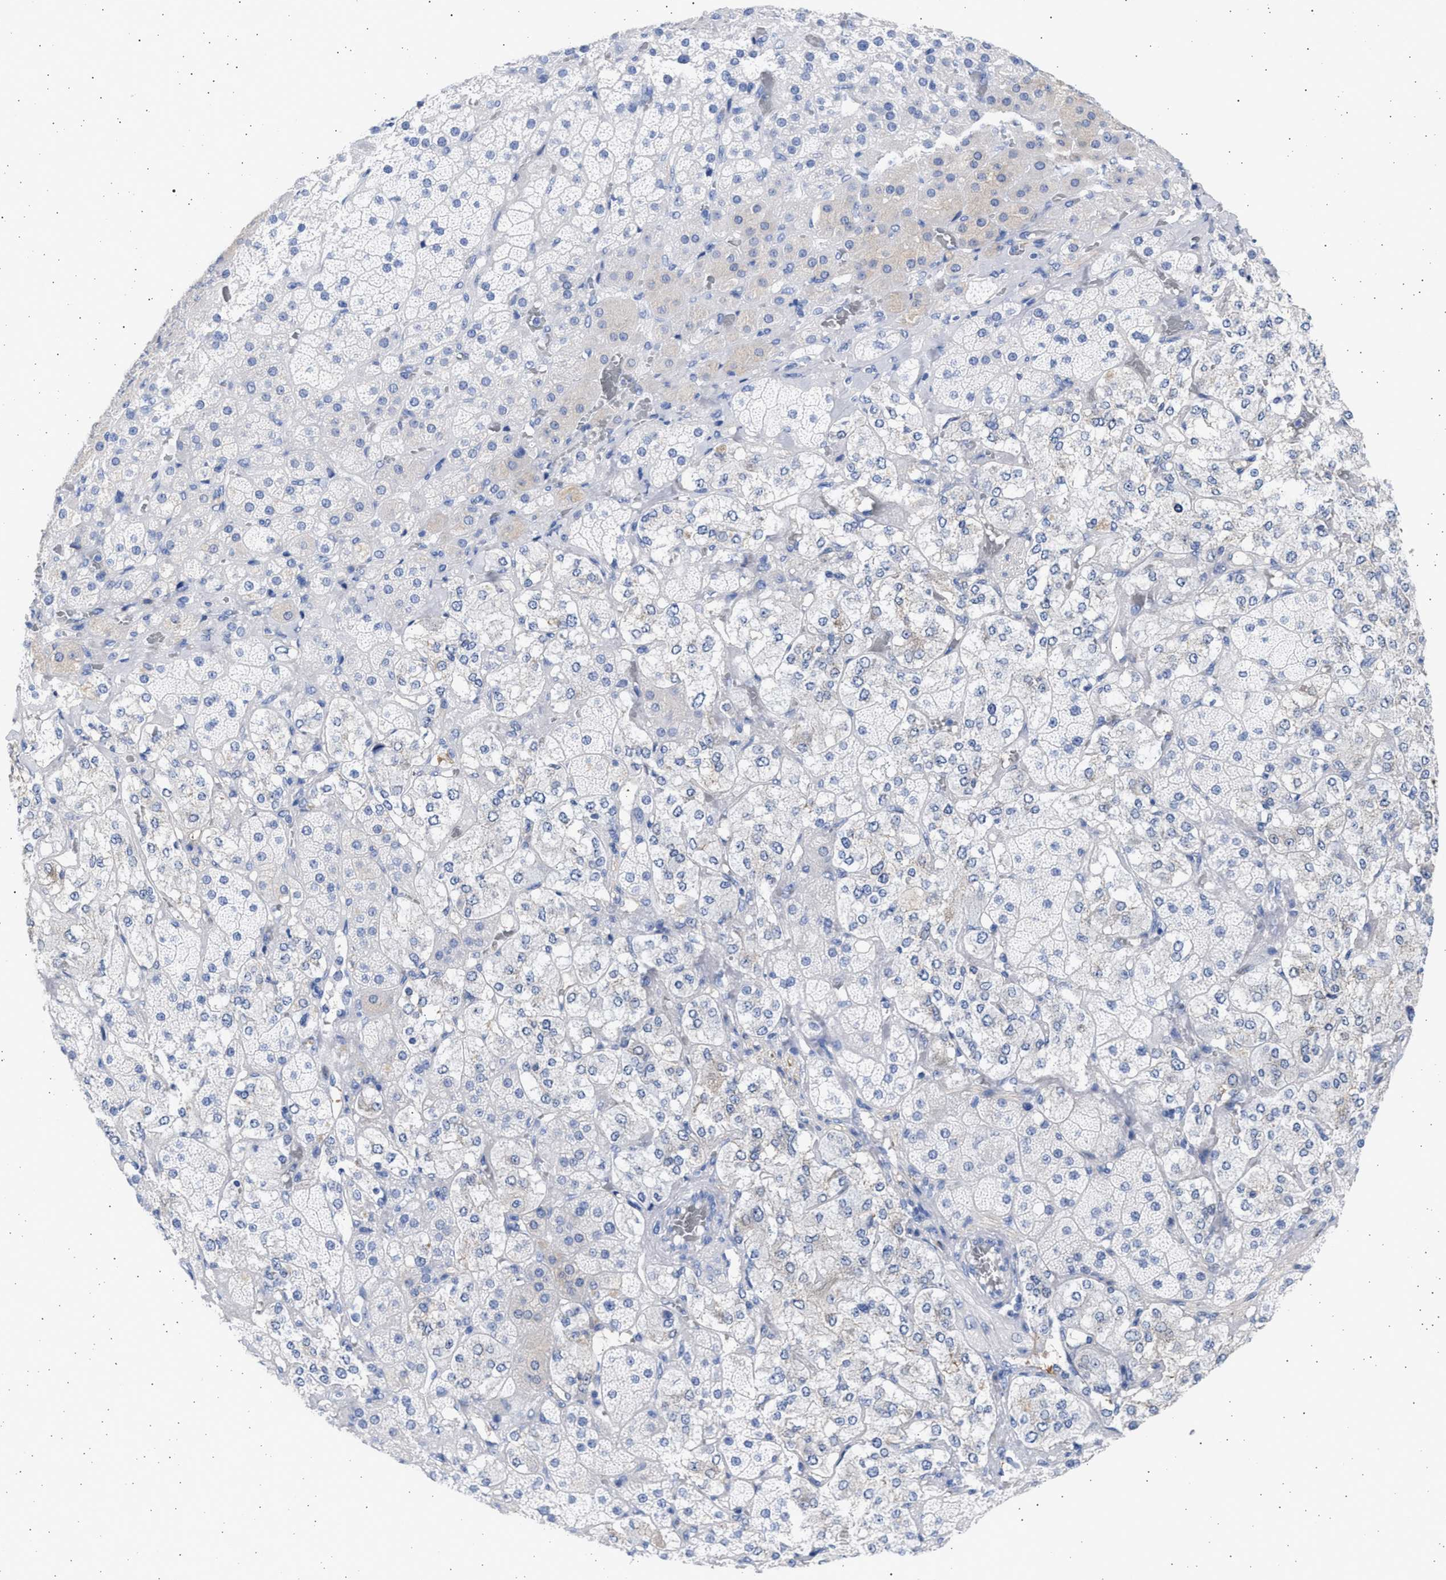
{"staining": {"intensity": "negative", "quantity": "none", "location": "none"}, "tissue": "adrenal gland", "cell_type": "Glandular cells", "image_type": "normal", "snomed": [{"axis": "morphology", "description": "Normal tissue, NOS"}, {"axis": "topography", "description": "Adrenal gland"}], "caption": "Micrograph shows no protein staining in glandular cells of benign adrenal gland. (IHC, brightfield microscopy, high magnification).", "gene": "ALDOC", "patient": {"sex": "male", "age": 57}}